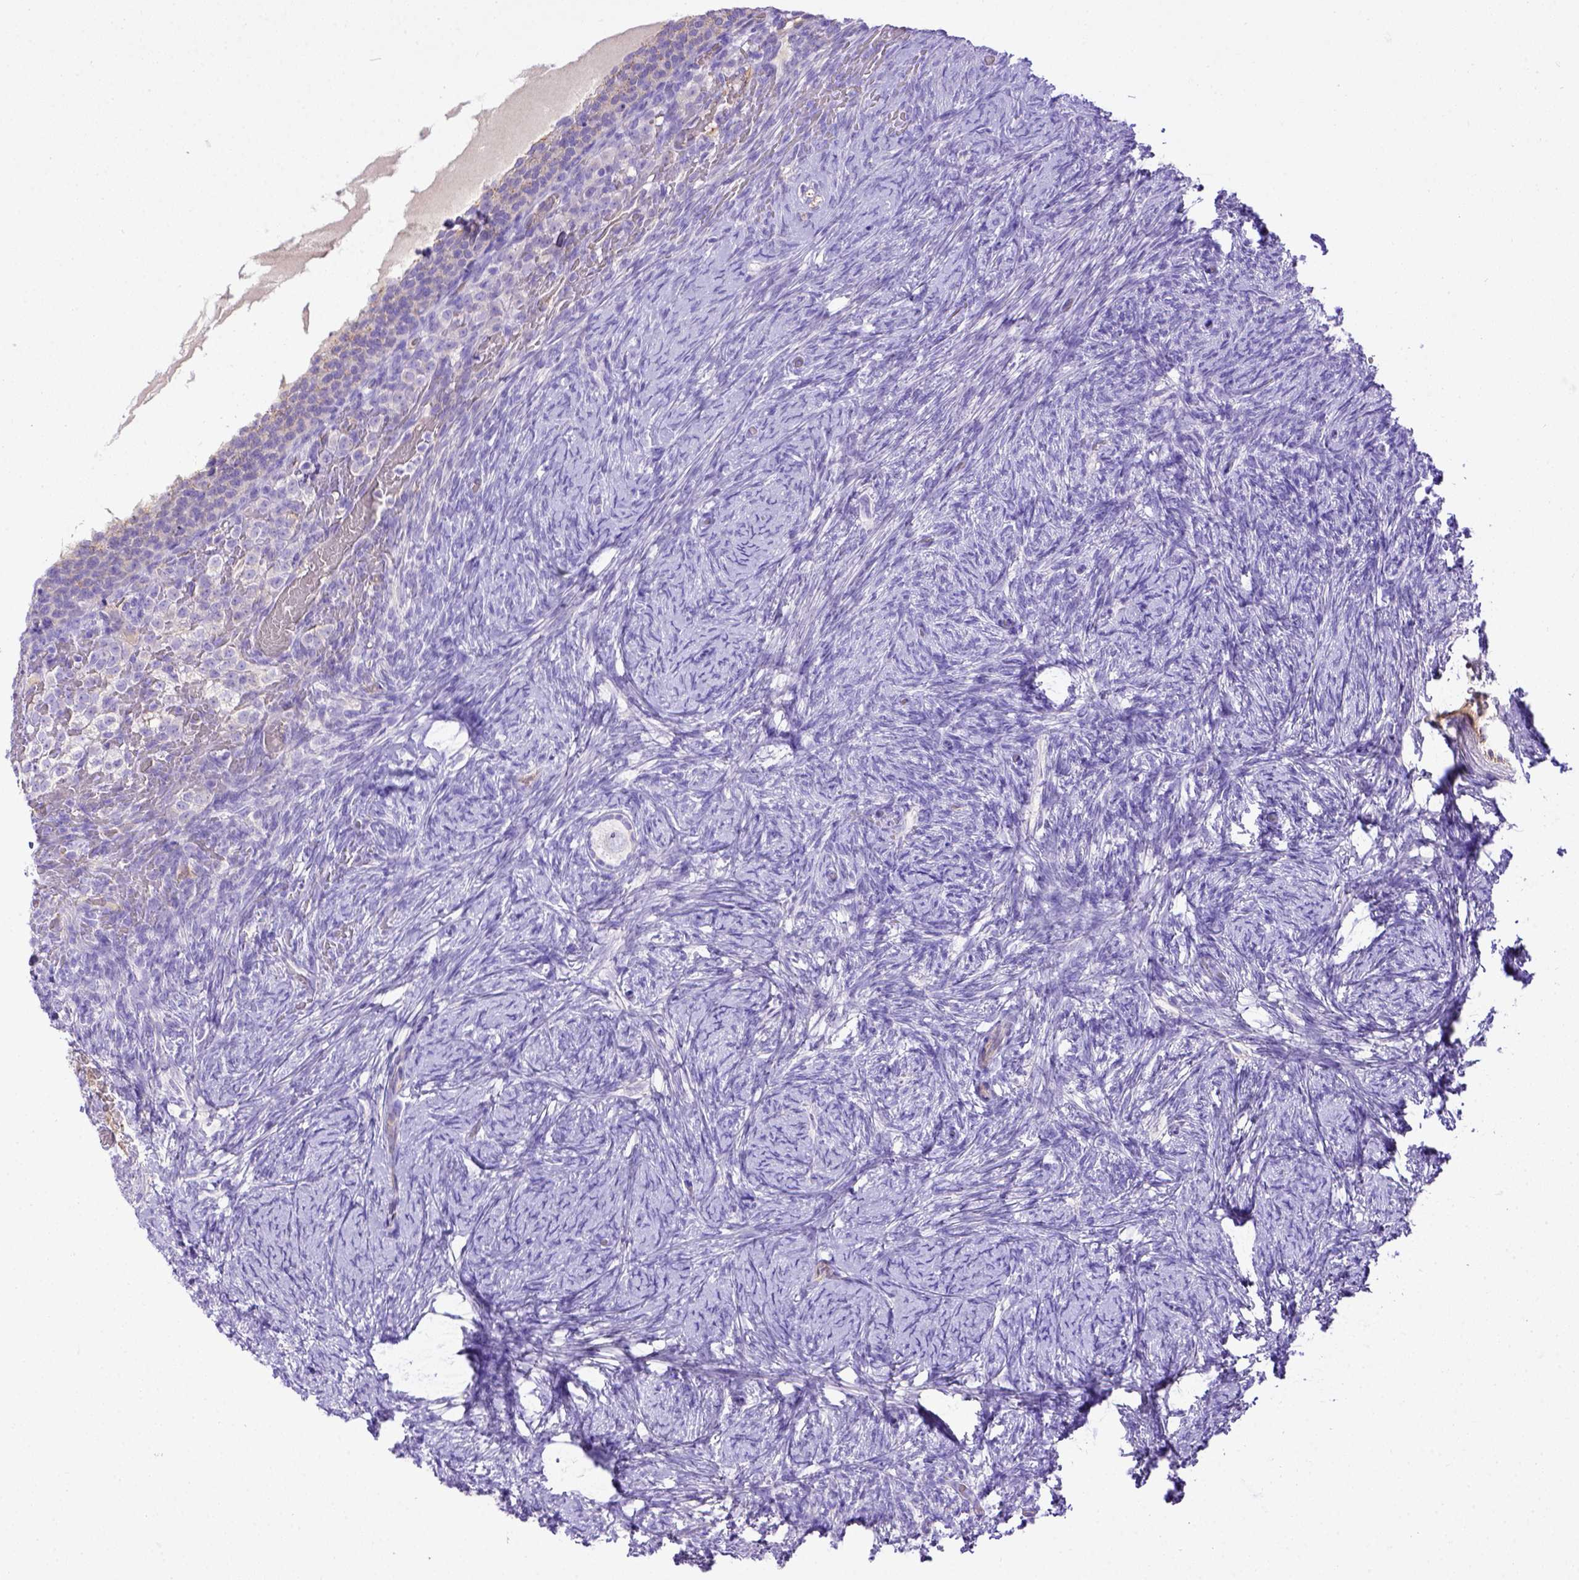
{"staining": {"intensity": "negative", "quantity": "none", "location": "none"}, "tissue": "ovary", "cell_type": "Follicle cells", "image_type": "normal", "snomed": [{"axis": "morphology", "description": "Normal tissue, NOS"}, {"axis": "topography", "description": "Ovary"}], "caption": "Immunohistochemistry (IHC) of normal human ovary demonstrates no positivity in follicle cells. (Stains: DAB (3,3'-diaminobenzidine) IHC with hematoxylin counter stain, Microscopy: brightfield microscopy at high magnification).", "gene": "LRRC18", "patient": {"sex": "female", "age": 34}}